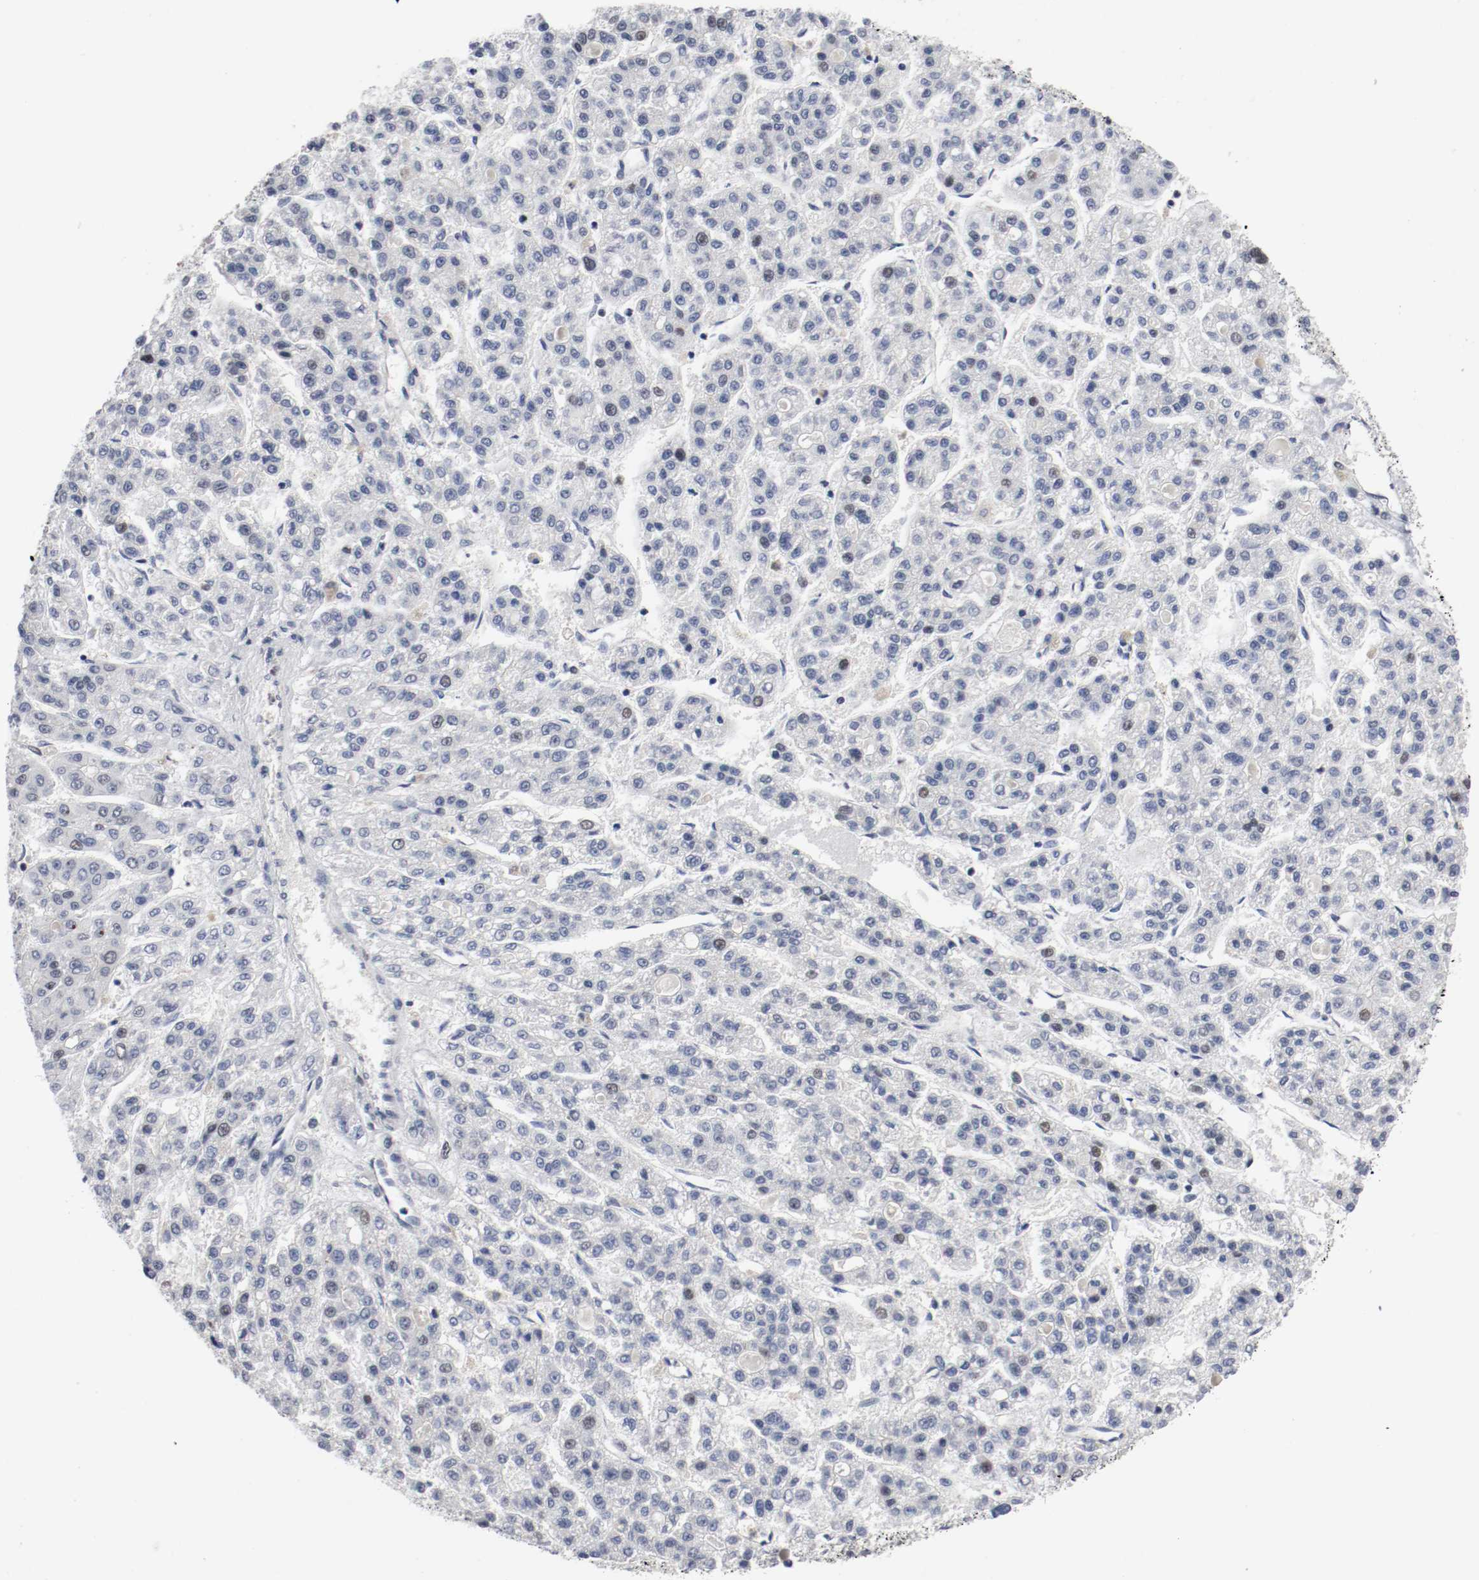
{"staining": {"intensity": "weak", "quantity": "<25%", "location": "nuclear"}, "tissue": "liver cancer", "cell_type": "Tumor cells", "image_type": "cancer", "snomed": [{"axis": "morphology", "description": "Carcinoma, Hepatocellular, NOS"}, {"axis": "topography", "description": "Liver"}], "caption": "The histopathology image reveals no staining of tumor cells in hepatocellular carcinoma (liver).", "gene": "MCM6", "patient": {"sex": "male", "age": 70}}